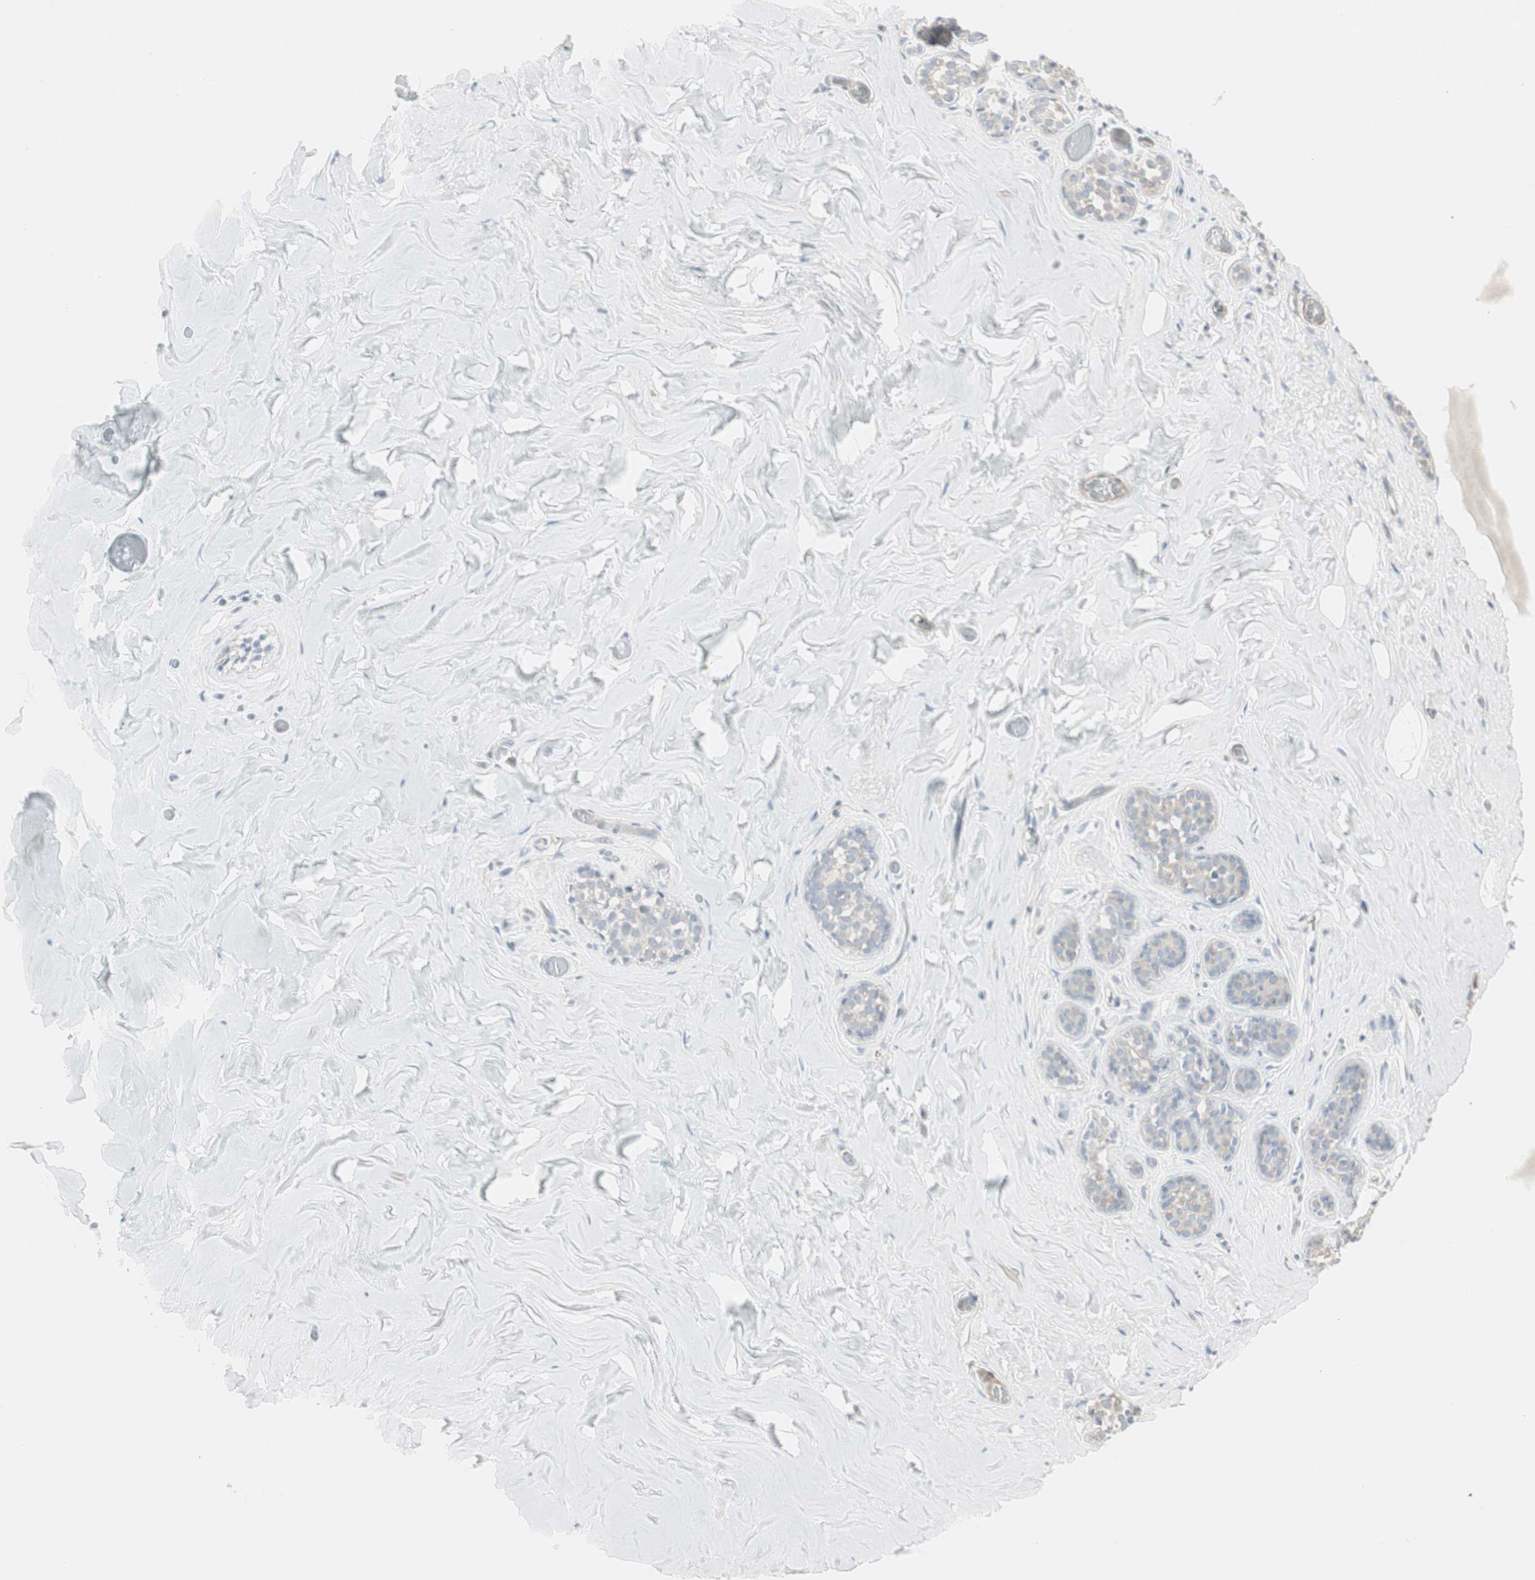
{"staining": {"intensity": "negative", "quantity": "none", "location": "none"}, "tissue": "breast", "cell_type": "Adipocytes", "image_type": "normal", "snomed": [{"axis": "morphology", "description": "Normal tissue, NOS"}, {"axis": "topography", "description": "Breast"}], "caption": "High power microscopy image of an immunohistochemistry (IHC) image of unremarkable breast, revealing no significant expression in adipocytes.", "gene": "DMPK", "patient": {"sex": "female", "age": 75}}